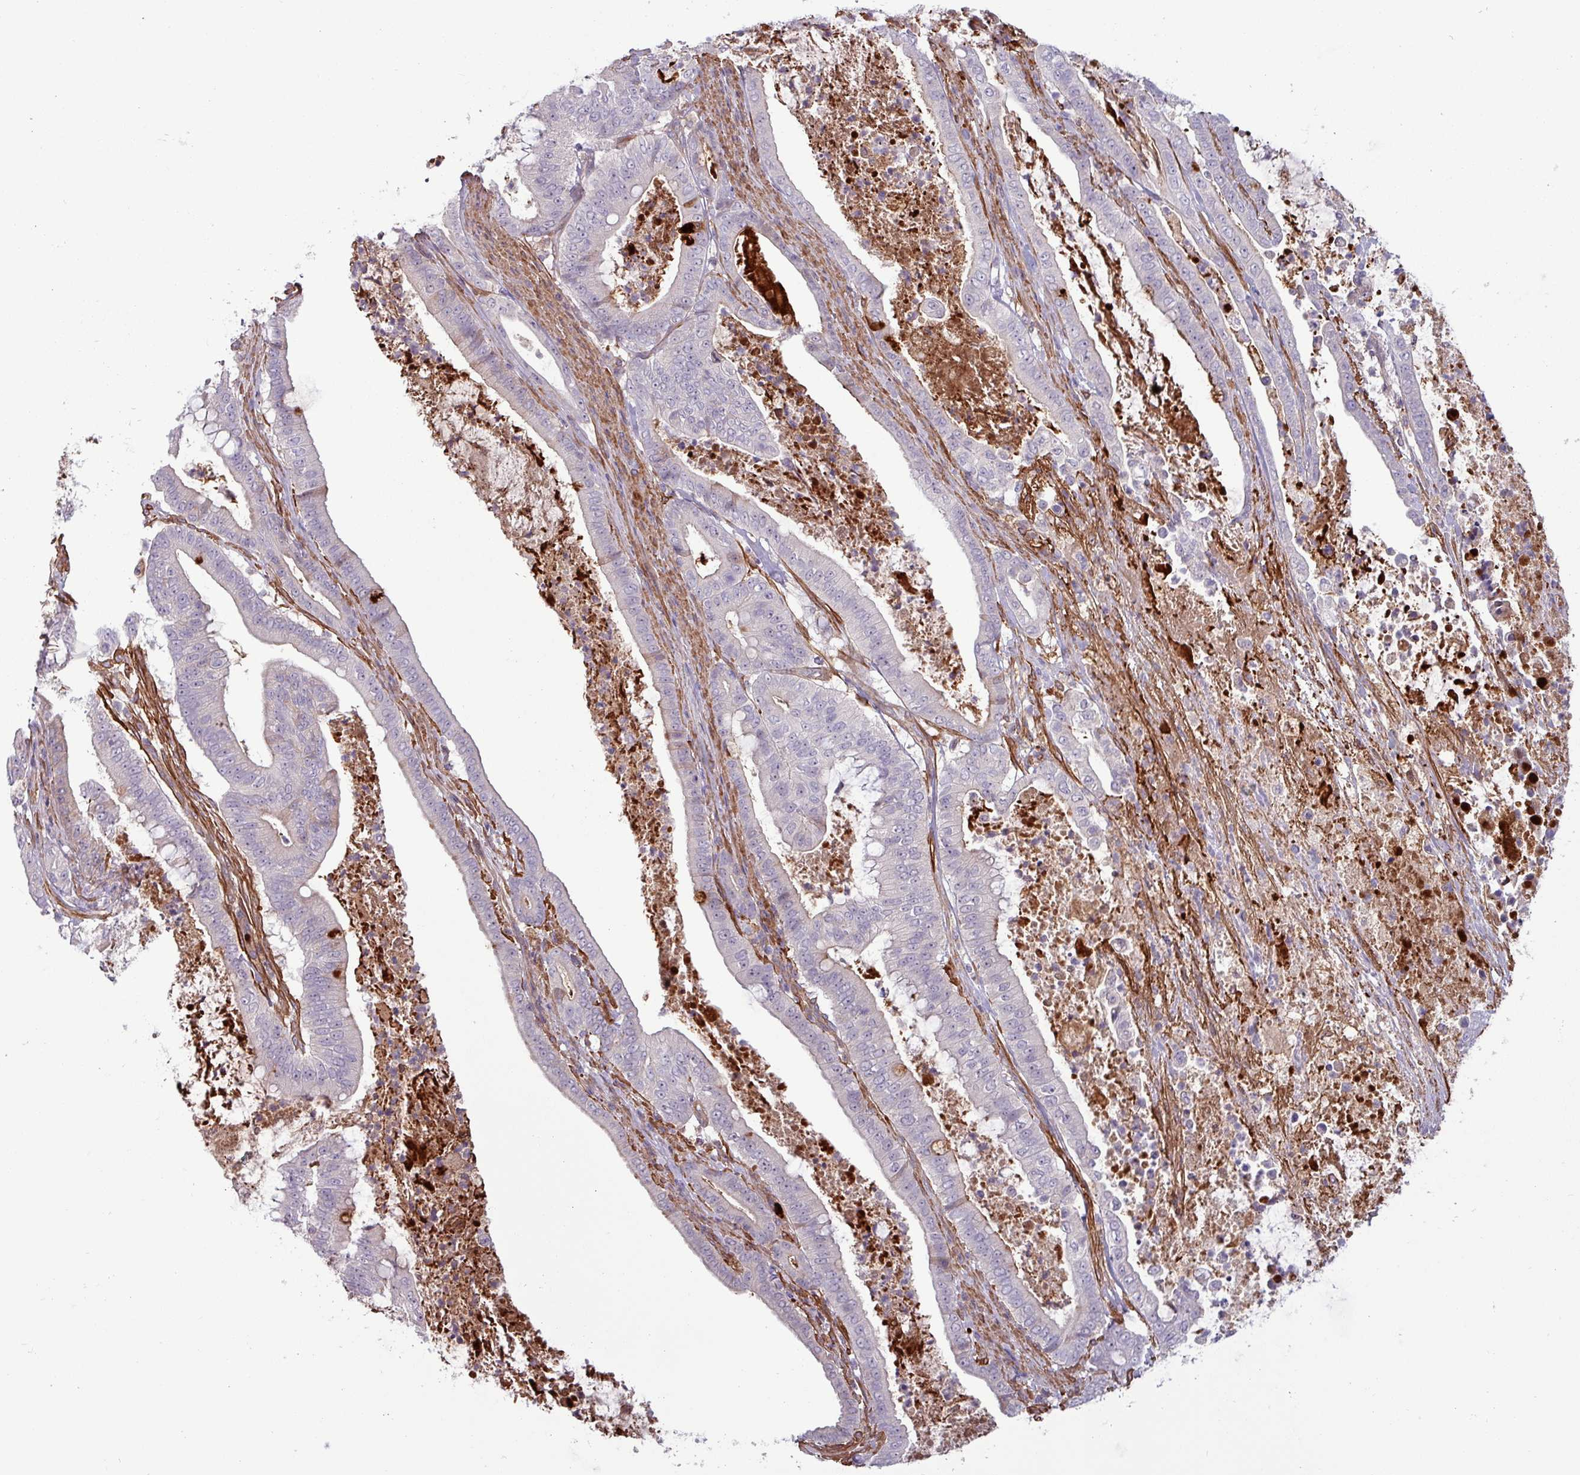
{"staining": {"intensity": "negative", "quantity": "none", "location": "none"}, "tissue": "pancreatic cancer", "cell_type": "Tumor cells", "image_type": "cancer", "snomed": [{"axis": "morphology", "description": "Adenocarcinoma, NOS"}, {"axis": "topography", "description": "Pancreas"}], "caption": "The image displays no staining of tumor cells in adenocarcinoma (pancreatic).", "gene": "PCED1A", "patient": {"sex": "male", "age": 71}}